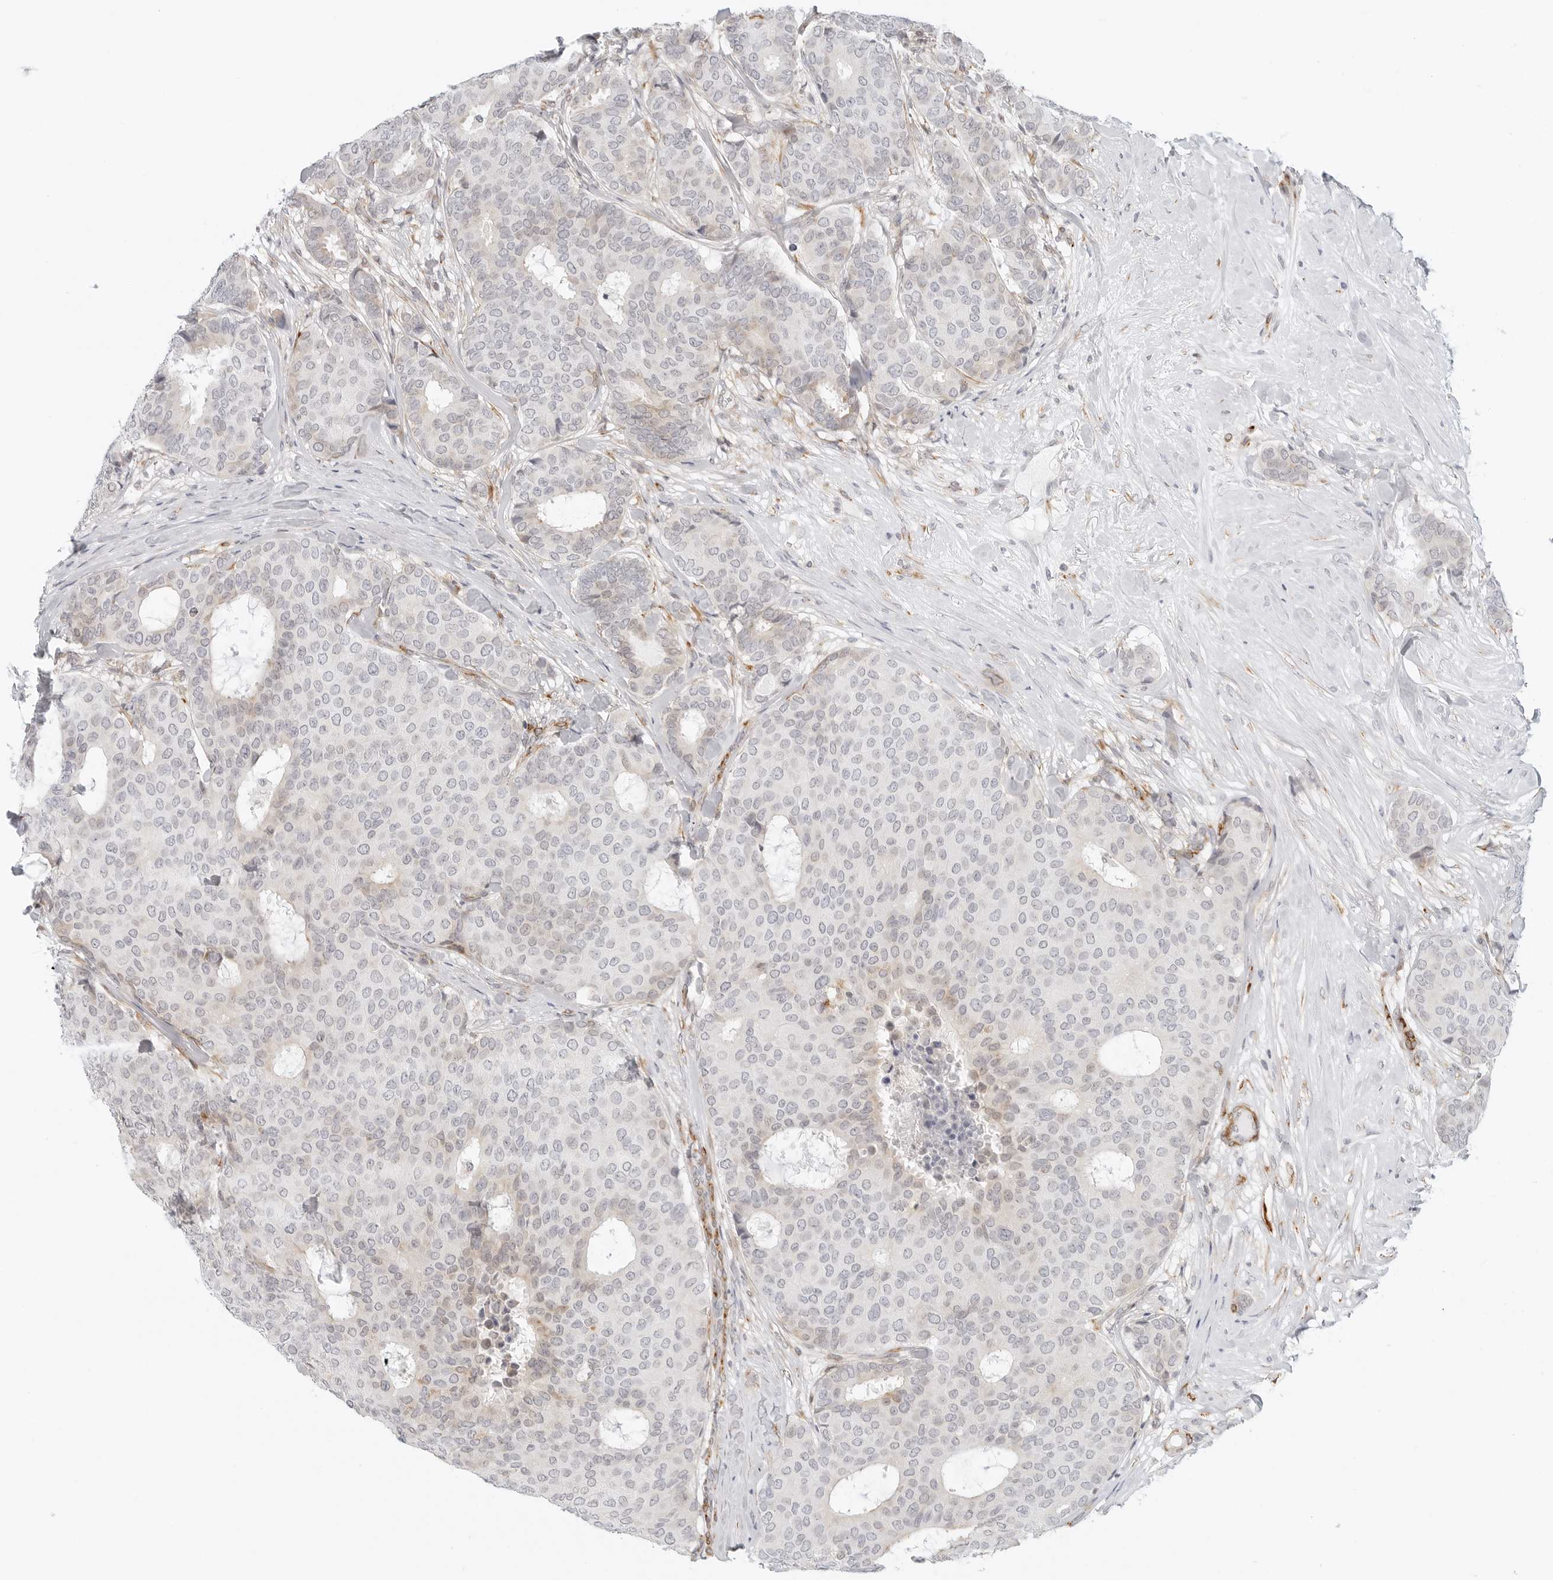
{"staining": {"intensity": "negative", "quantity": "none", "location": "none"}, "tissue": "breast cancer", "cell_type": "Tumor cells", "image_type": "cancer", "snomed": [{"axis": "morphology", "description": "Duct carcinoma"}, {"axis": "topography", "description": "Breast"}], "caption": "This is a micrograph of immunohistochemistry (IHC) staining of breast infiltrating ductal carcinoma, which shows no expression in tumor cells. (Immunohistochemistry (ihc), brightfield microscopy, high magnification).", "gene": "C1QTNF1", "patient": {"sex": "female", "age": 75}}